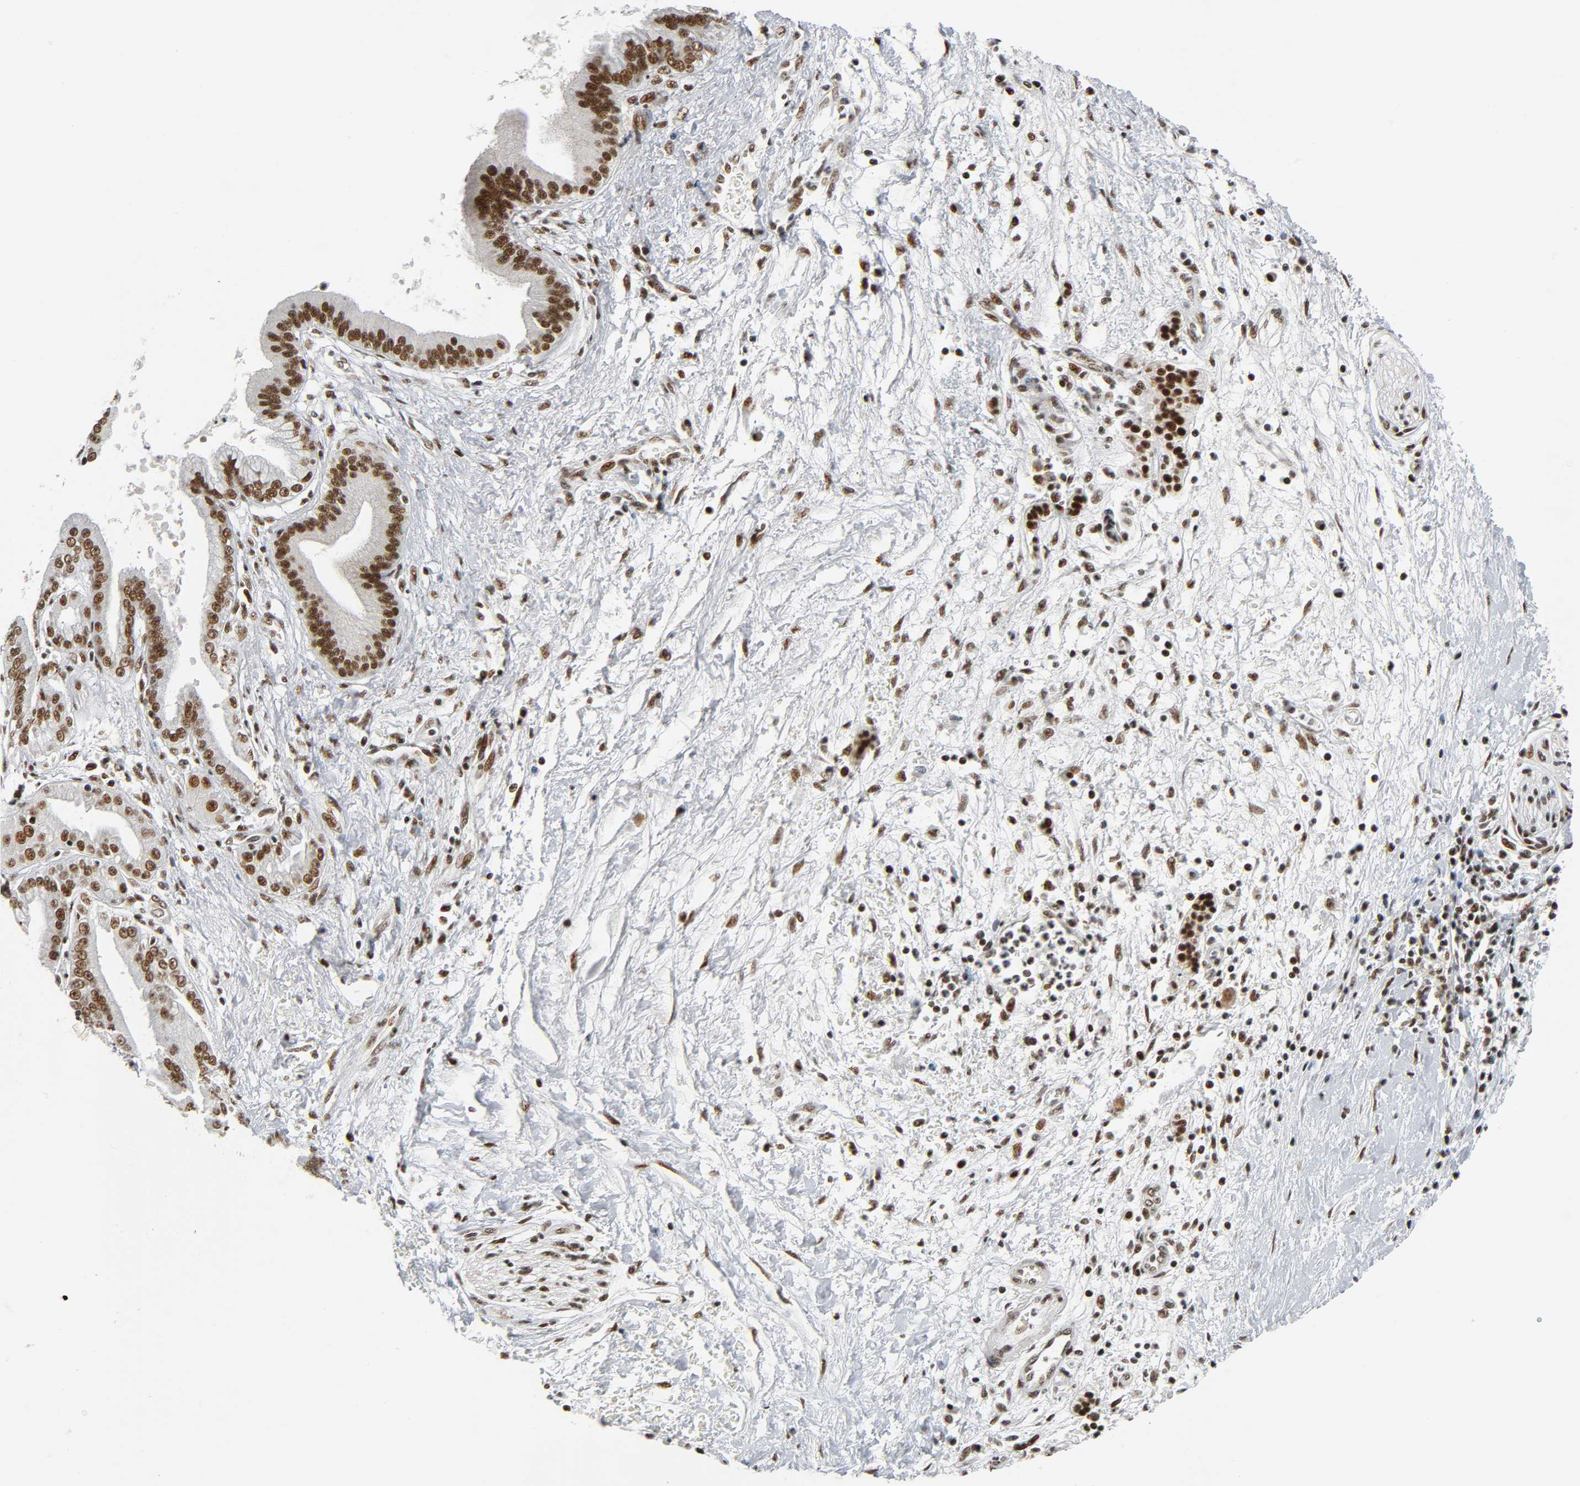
{"staining": {"intensity": "strong", "quantity": ">75%", "location": "nuclear"}, "tissue": "pancreatic cancer", "cell_type": "Tumor cells", "image_type": "cancer", "snomed": [{"axis": "morphology", "description": "Adenocarcinoma, NOS"}, {"axis": "topography", "description": "Pancreas"}], "caption": "Protein staining by immunohistochemistry (IHC) reveals strong nuclear expression in approximately >75% of tumor cells in pancreatic cancer. Nuclei are stained in blue.", "gene": "CDK9", "patient": {"sex": "male", "age": 59}}